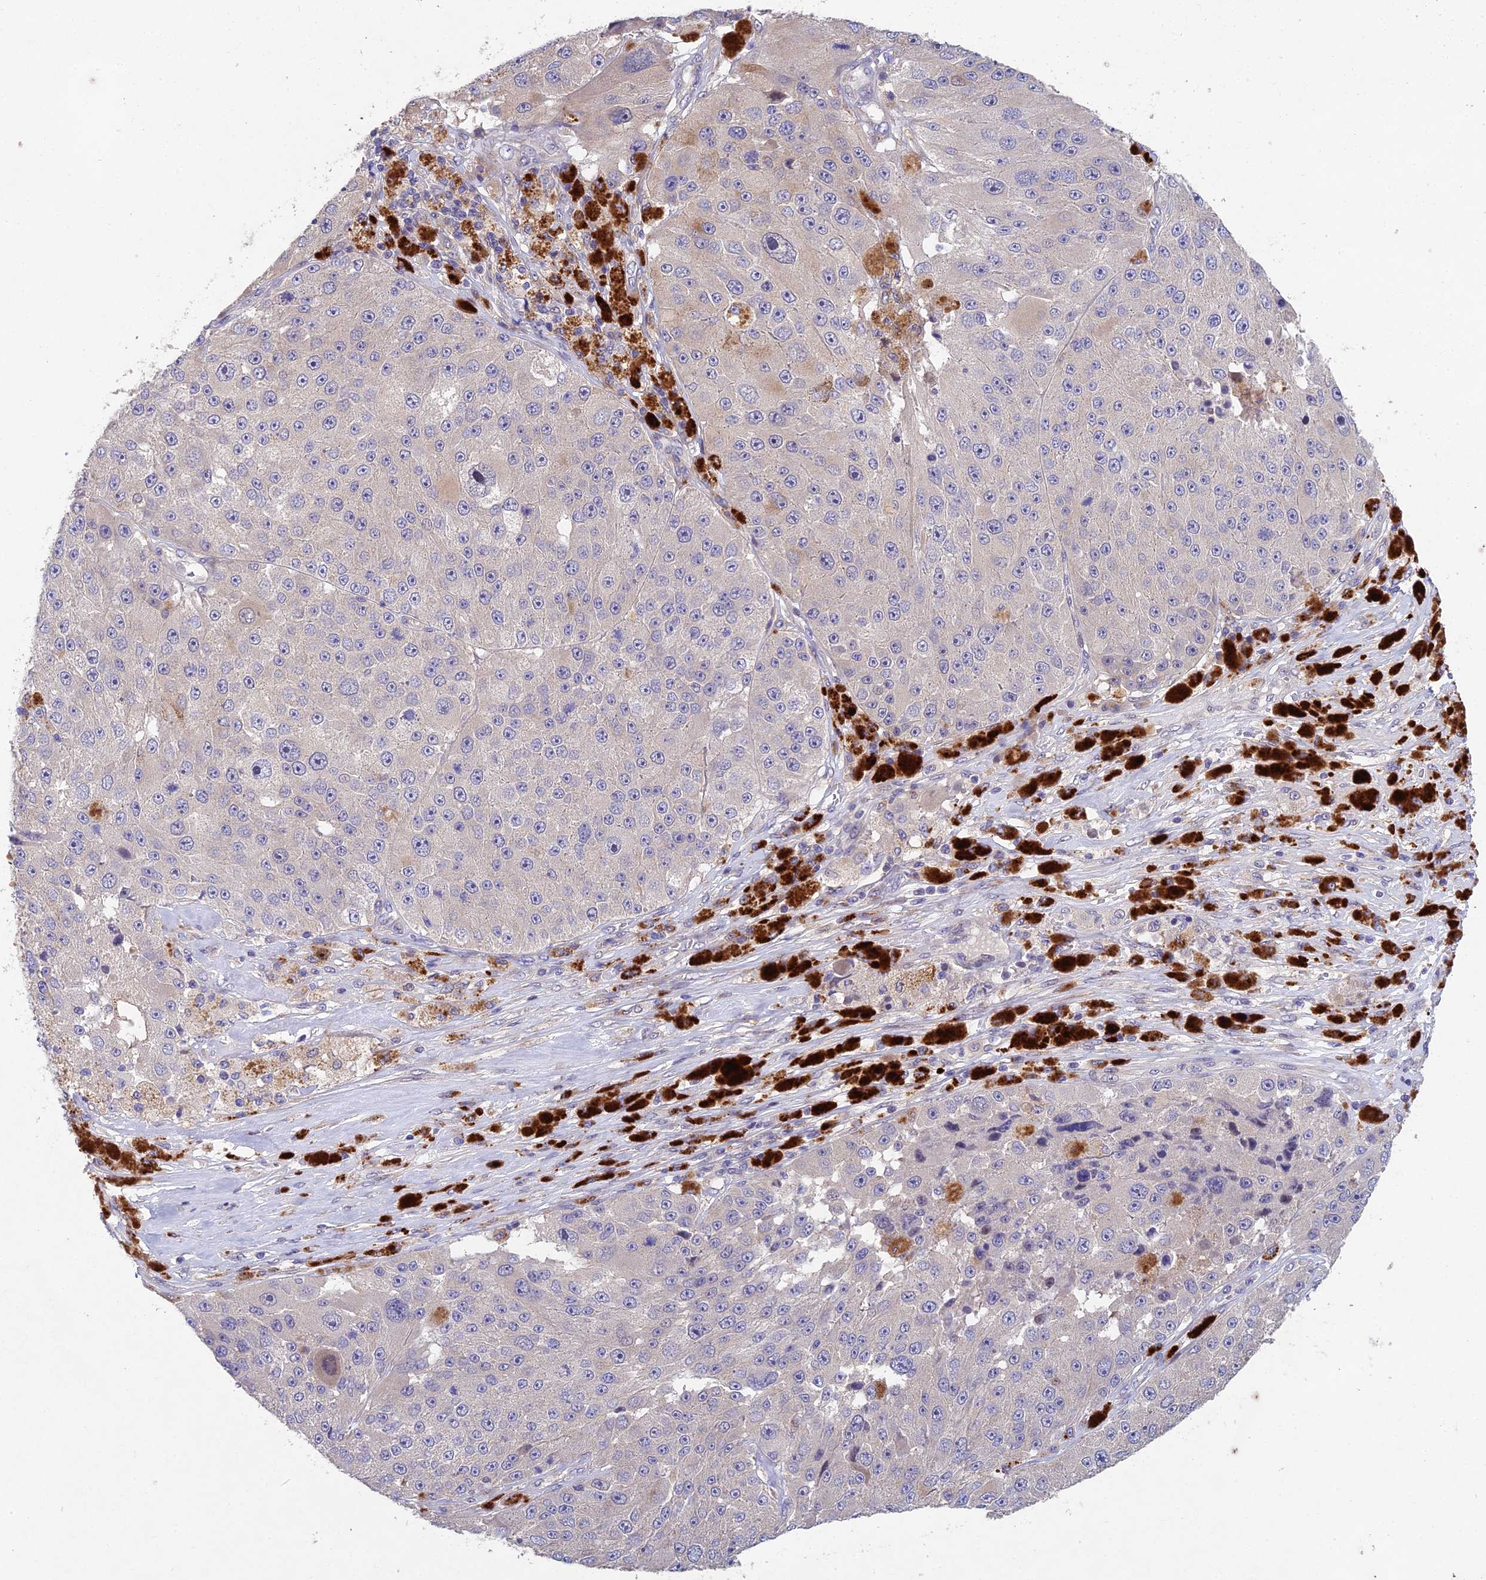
{"staining": {"intensity": "negative", "quantity": "none", "location": "none"}, "tissue": "melanoma", "cell_type": "Tumor cells", "image_type": "cancer", "snomed": [{"axis": "morphology", "description": "Malignant melanoma, Metastatic site"}, {"axis": "topography", "description": "Lymph node"}], "caption": "IHC of human malignant melanoma (metastatic site) displays no staining in tumor cells.", "gene": "NSMCE1", "patient": {"sex": "male", "age": 62}}